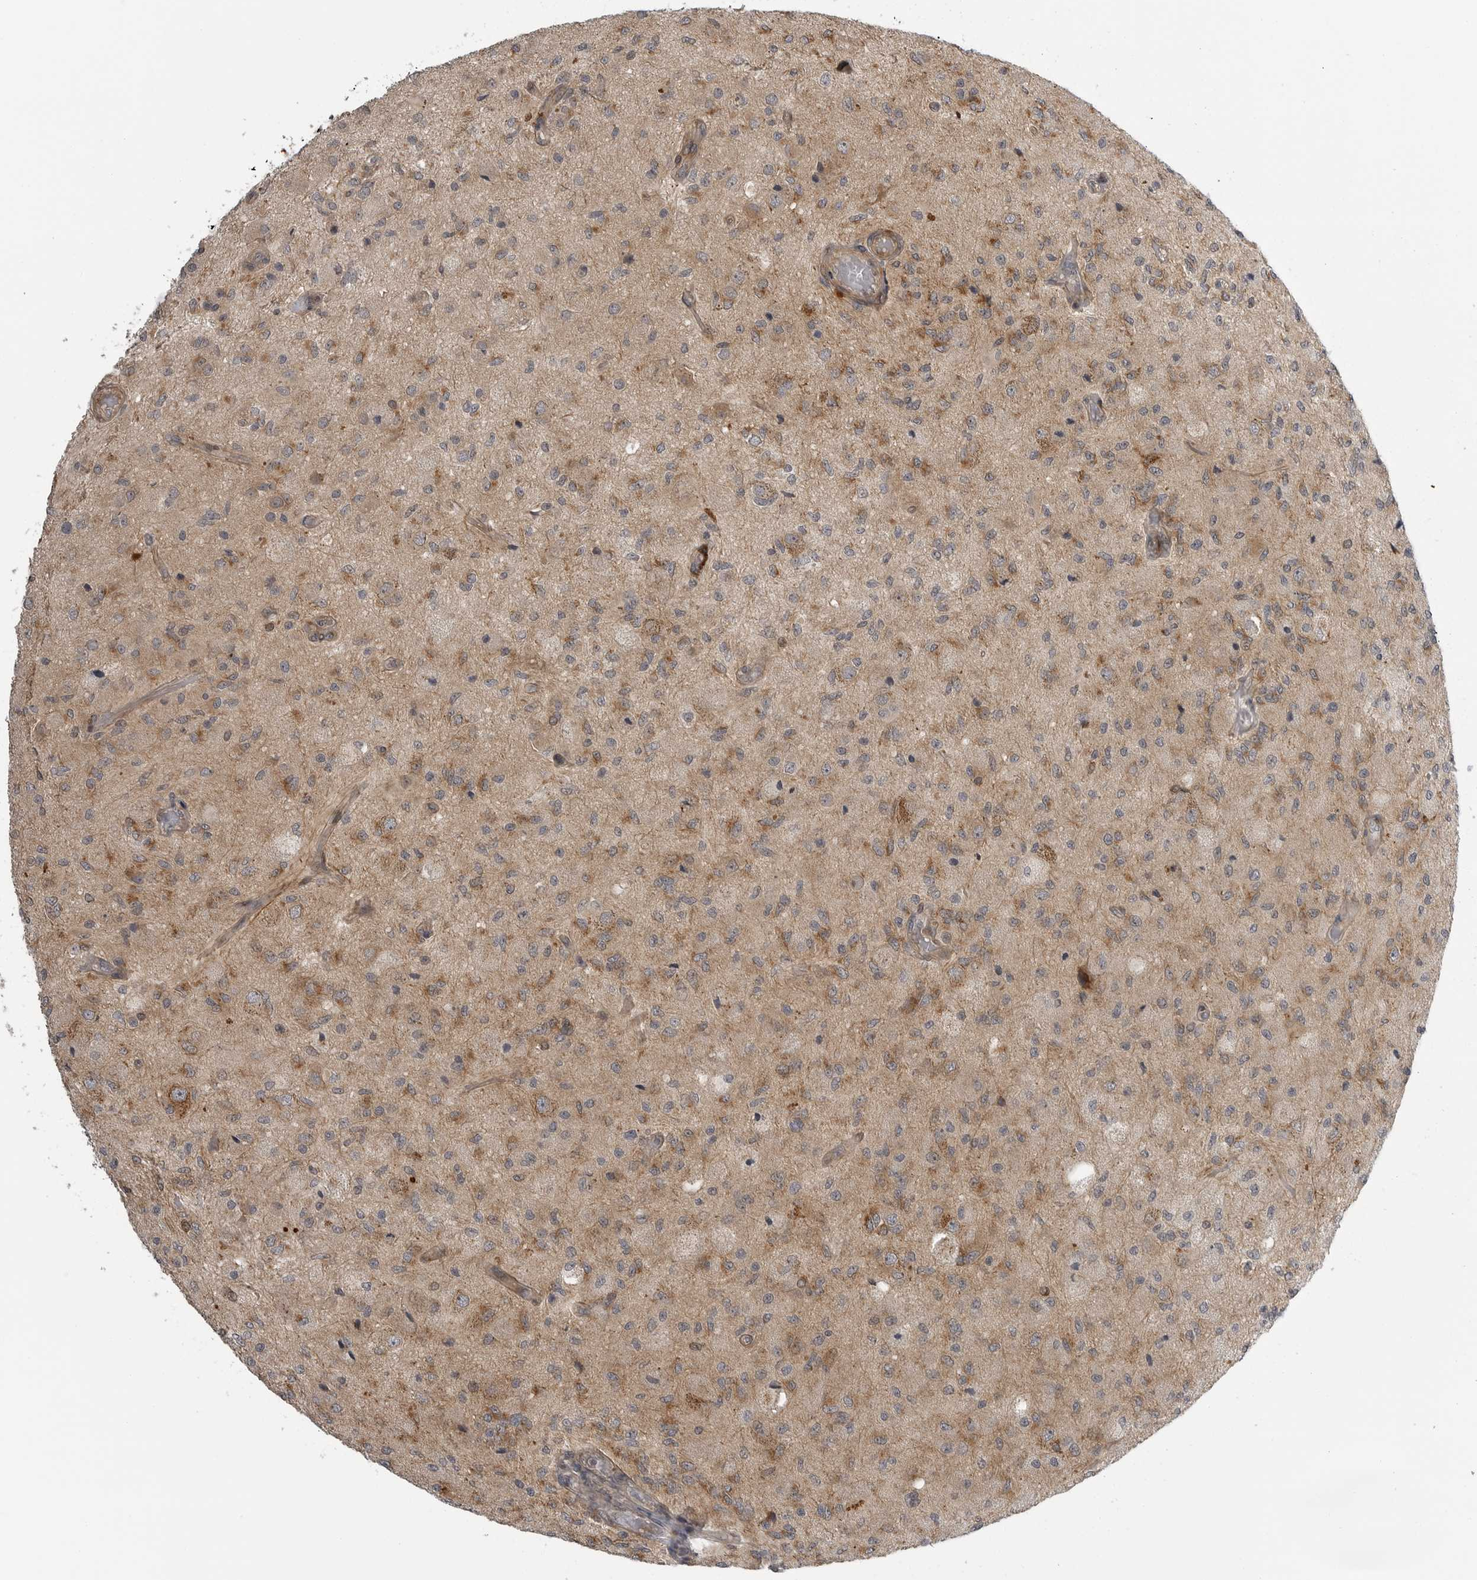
{"staining": {"intensity": "moderate", "quantity": "<25%", "location": "cytoplasmic/membranous"}, "tissue": "glioma", "cell_type": "Tumor cells", "image_type": "cancer", "snomed": [{"axis": "morphology", "description": "Normal tissue, NOS"}, {"axis": "morphology", "description": "Glioma, malignant, High grade"}, {"axis": "topography", "description": "Cerebral cortex"}], "caption": "Glioma stained with a protein marker exhibits moderate staining in tumor cells.", "gene": "LRRC45", "patient": {"sex": "male", "age": 77}}